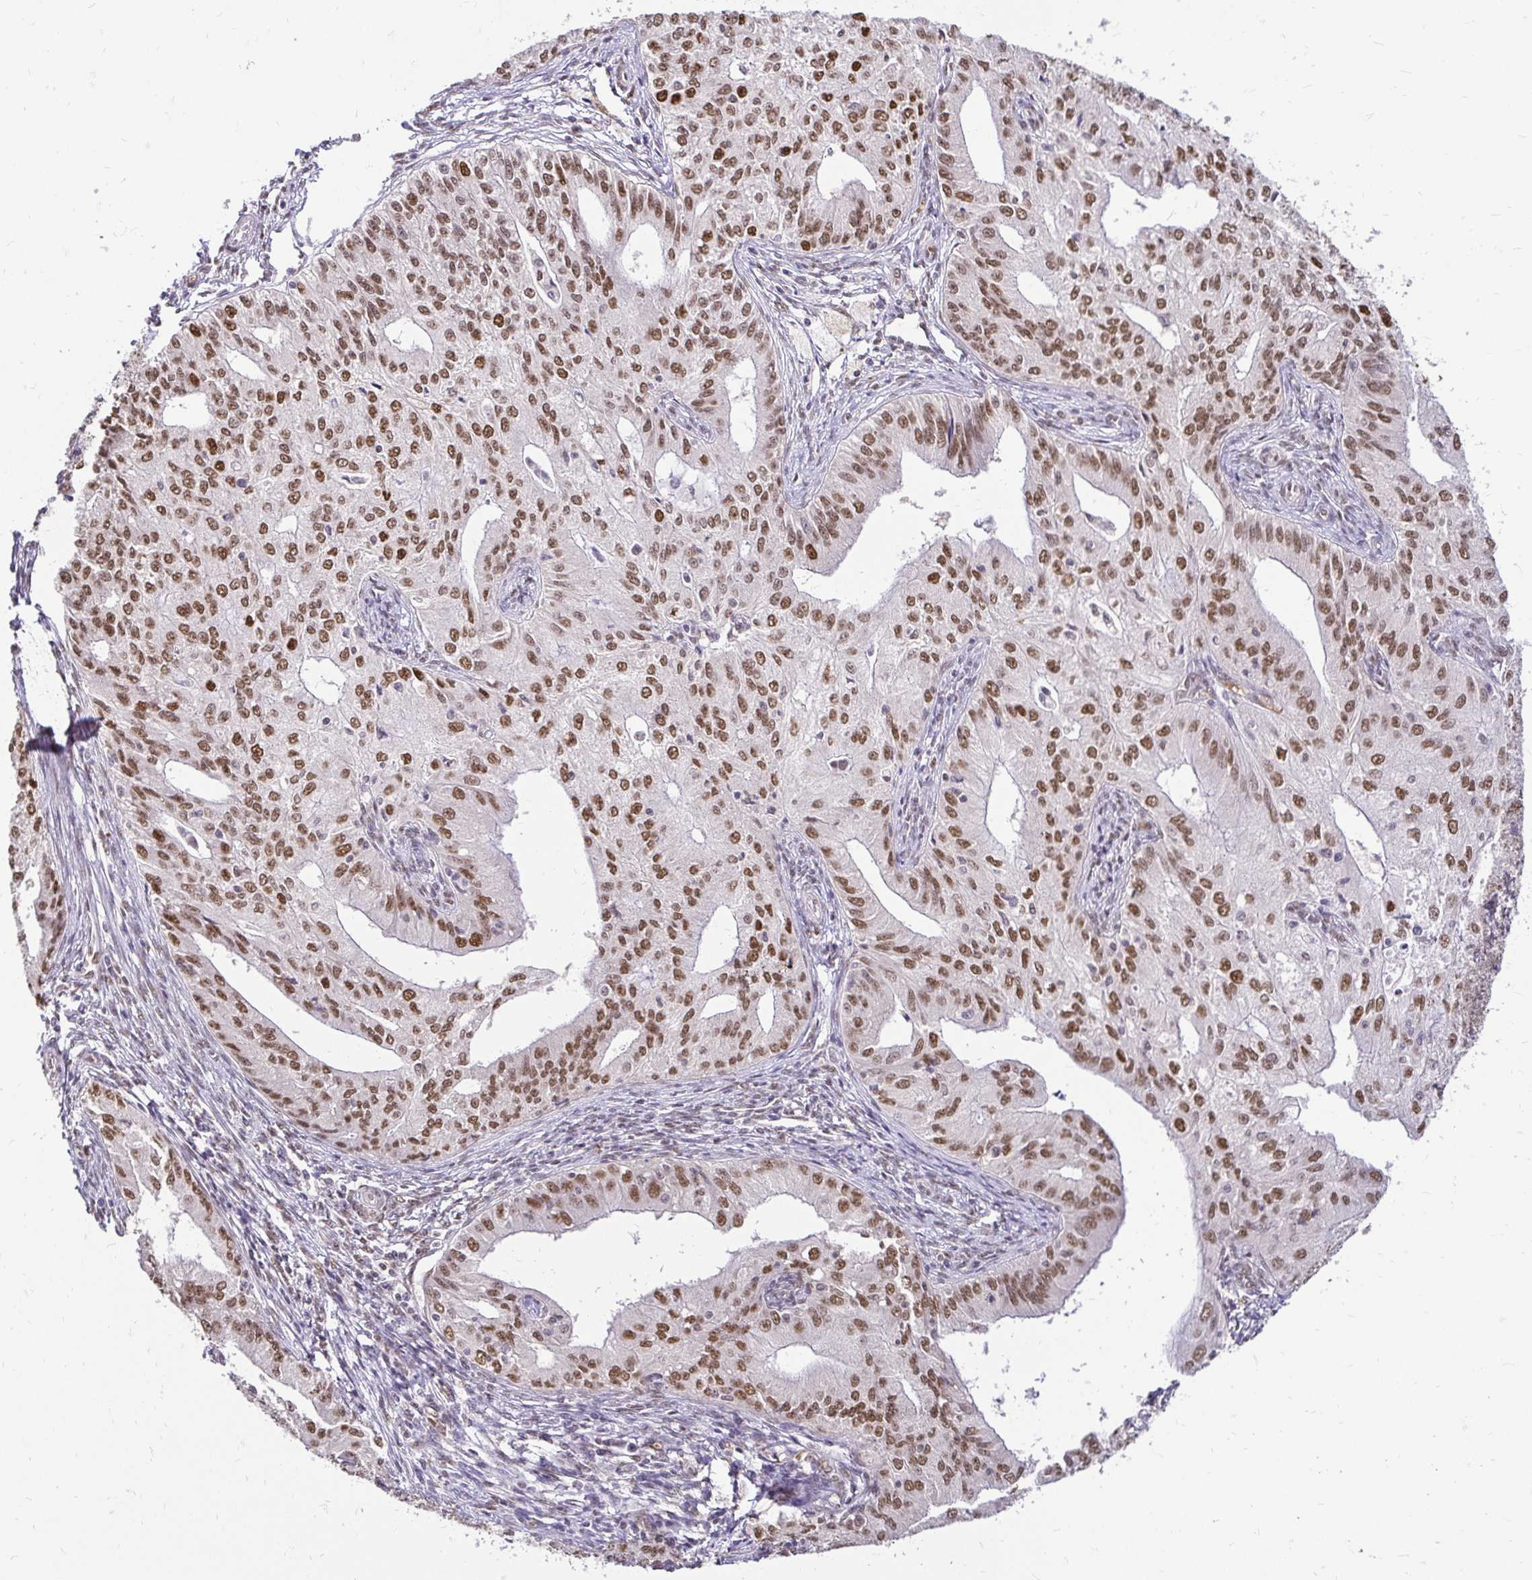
{"staining": {"intensity": "moderate", "quantity": ">75%", "location": "nuclear"}, "tissue": "endometrial cancer", "cell_type": "Tumor cells", "image_type": "cancer", "snomed": [{"axis": "morphology", "description": "Adenocarcinoma, NOS"}, {"axis": "topography", "description": "Endometrium"}], "caption": "Immunohistochemistry of endometrial adenocarcinoma reveals medium levels of moderate nuclear positivity in about >75% of tumor cells. The staining is performed using DAB brown chromogen to label protein expression. The nuclei are counter-stained blue using hematoxylin.", "gene": "RIMS4", "patient": {"sex": "female", "age": 50}}